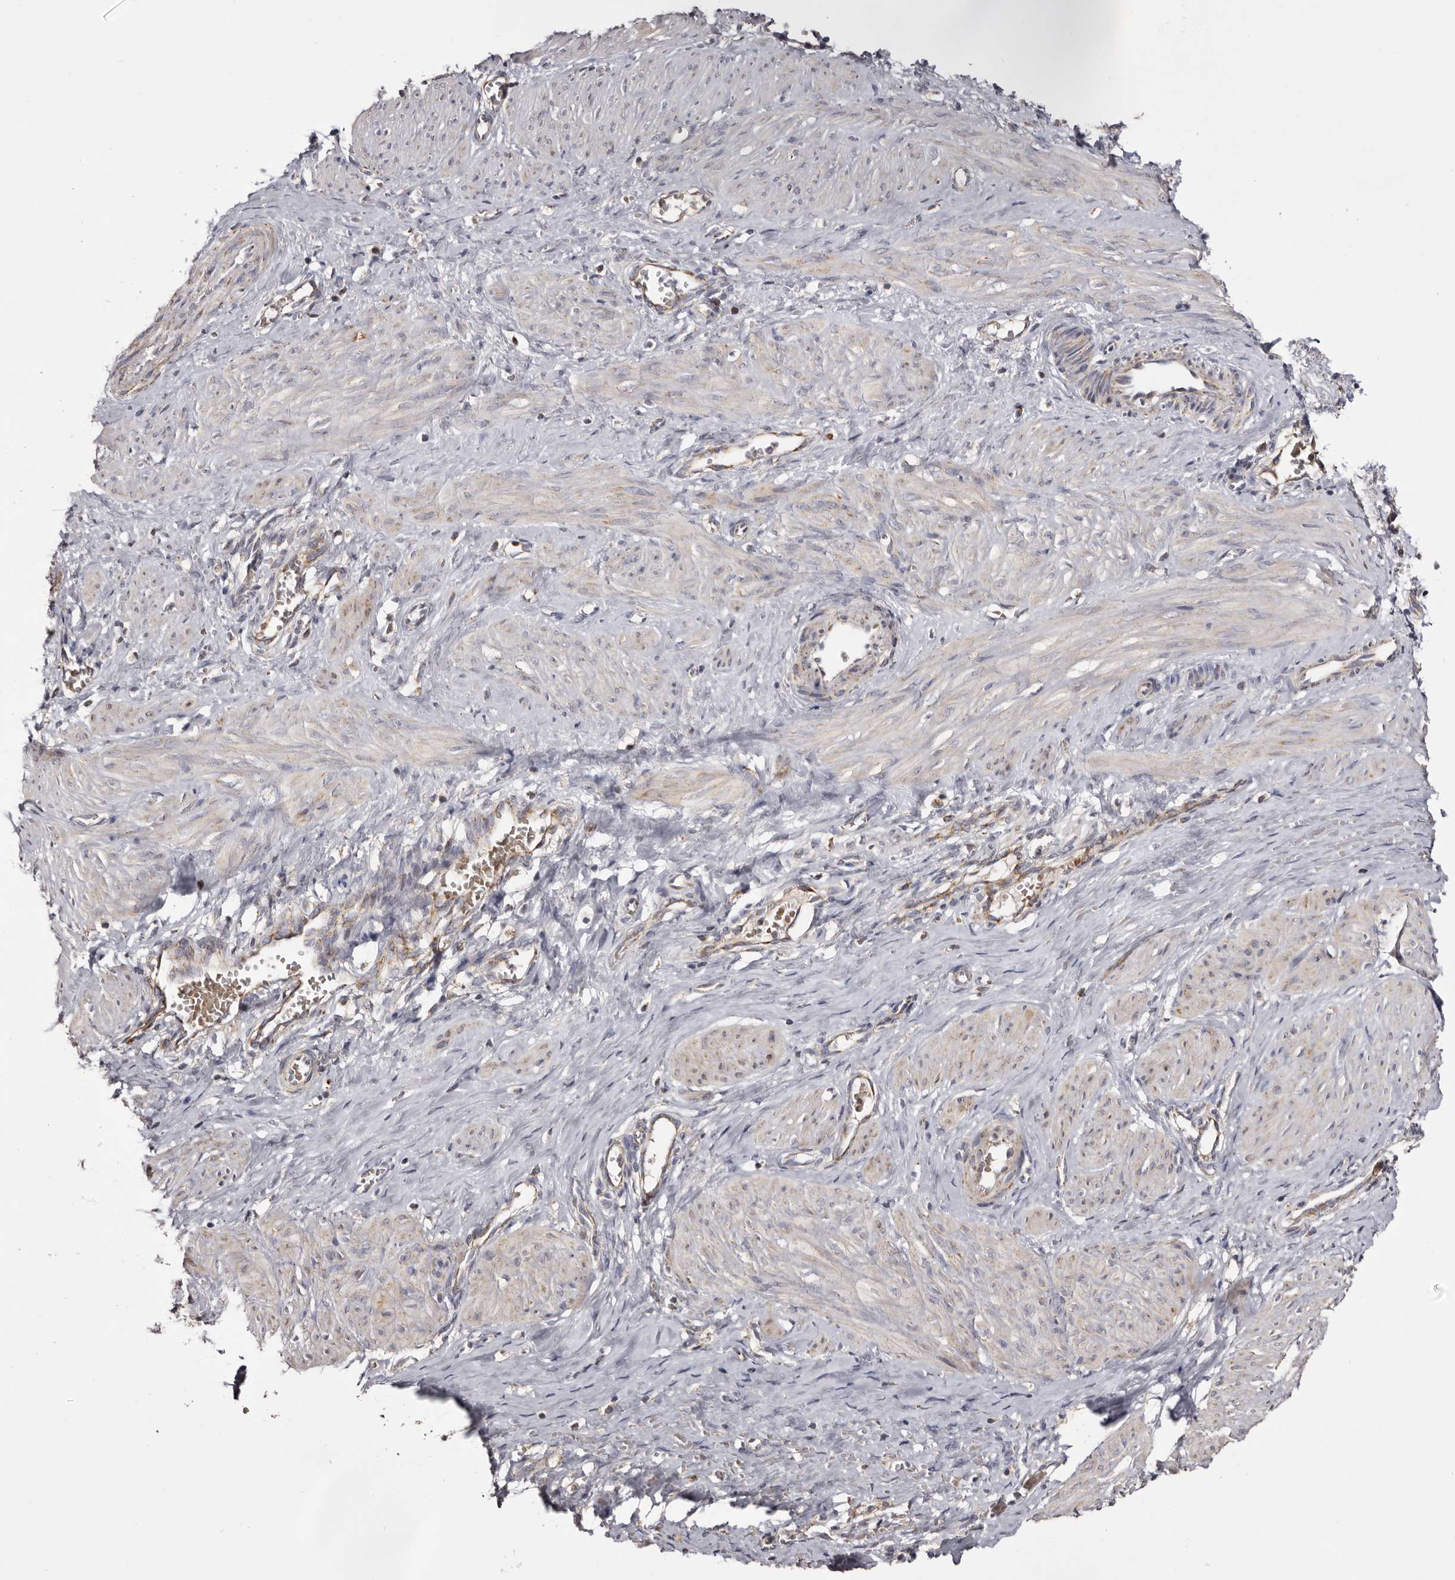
{"staining": {"intensity": "negative", "quantity": "none", "location": "none"}, "tissue": "smooth muscle", "cell_type": "Smooth muscle cells", "image_type": "normal", "snomed": [{"axis": "morphology", "description": "Normal tissue, NOS"}, {"axis": "topography", "description": "Endometrium"}], "caption": "A high-resolution photomicrograph shows IHC staining of benign smooth muscle, which shows no significant staining in smooth muscle cells.", "gene": "MECR", "patient": {"sex": "female", "age": 33}}